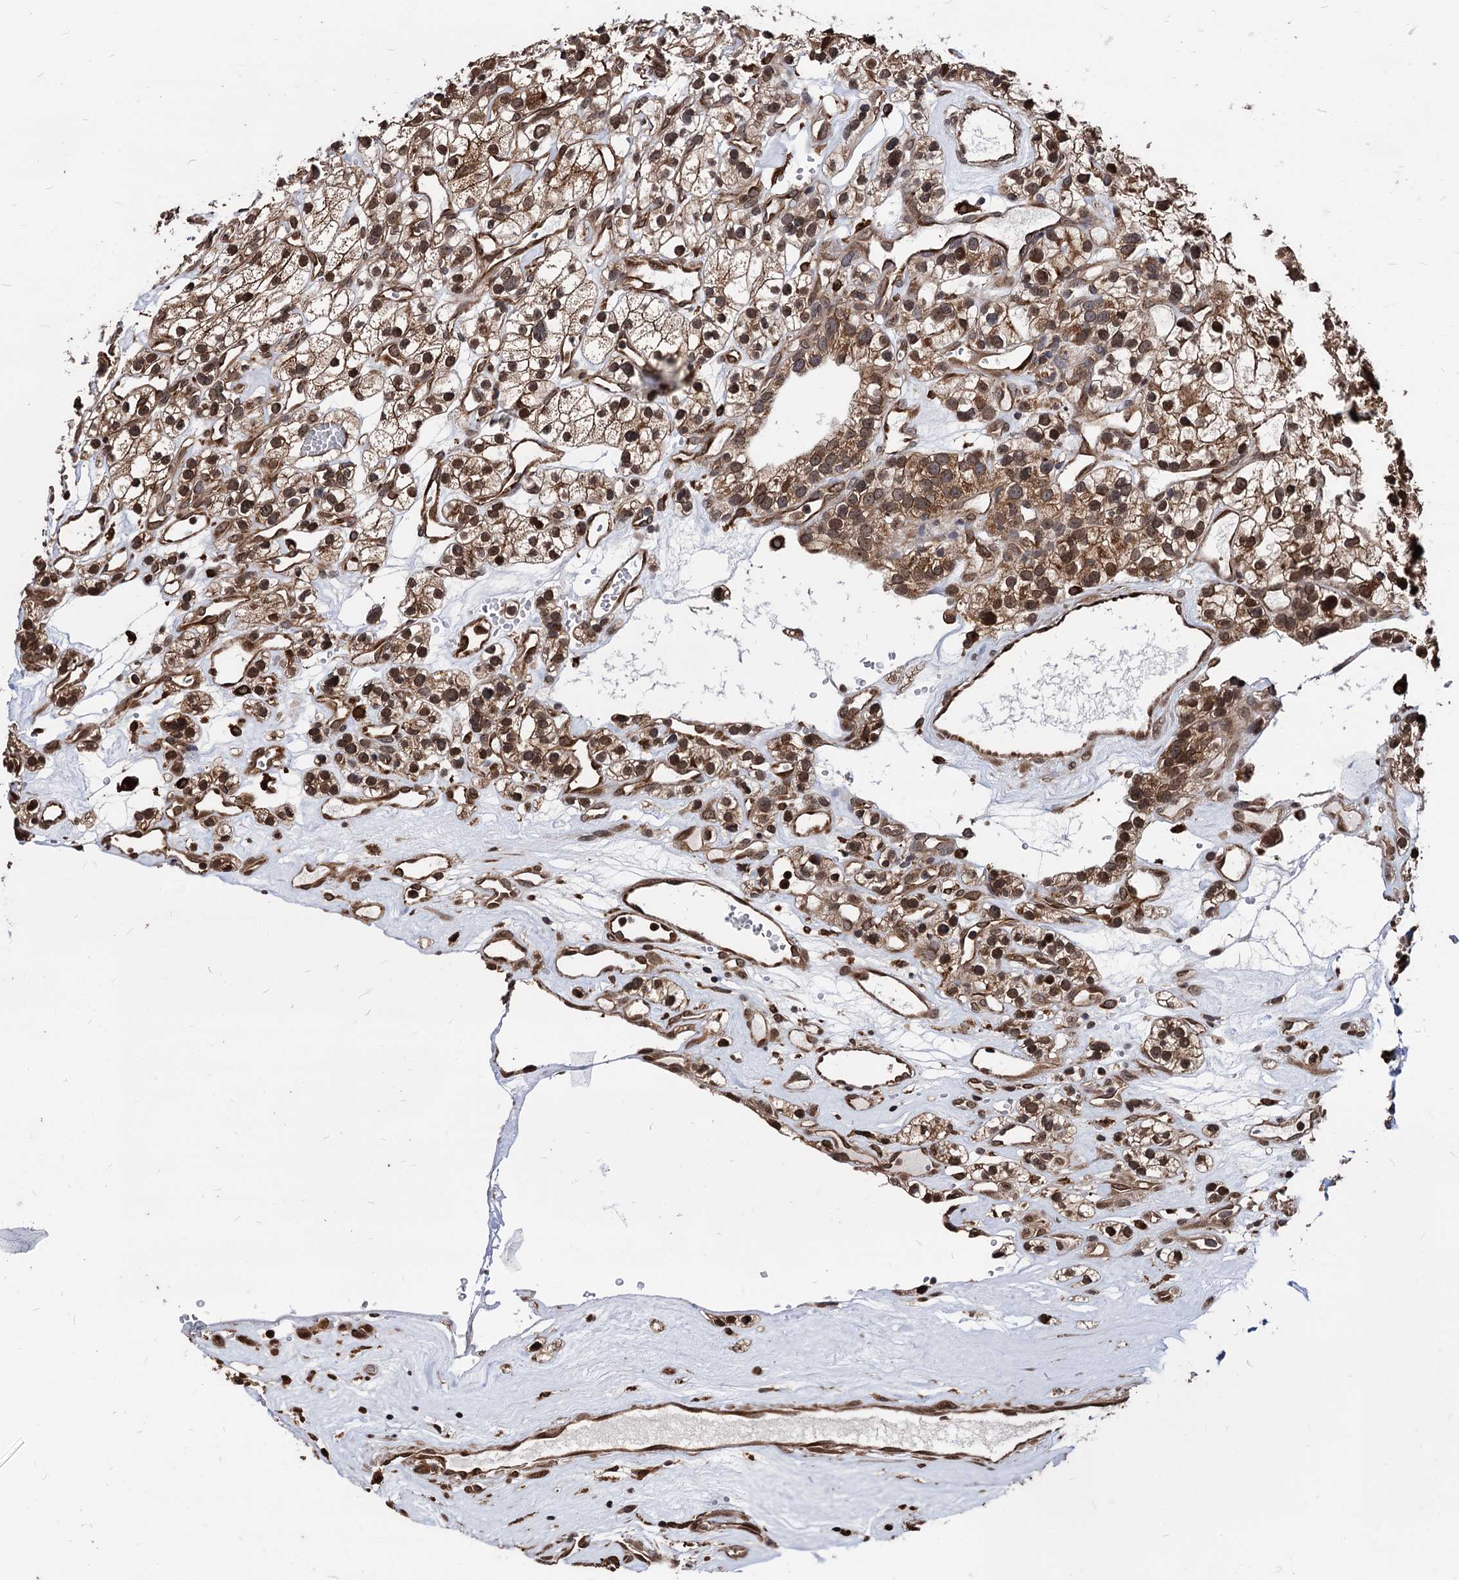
{"staining": {"intensity": "moderate", "quantity": ">75%", "location": "cytoplasmic/membranous,nuclear"}, "tissue": "renal cancer", "cell_type": "Tumor cells", "image_type": "cancer", "snomed": [{"axis": "morphology", "description": "Adenocarcinoma, NOS"}, {"axis": "topography", "description": "Kidney"}], "caption": "This micrograph exhibits immunohistochemistry staining of human renal adenocarcinoma, with medium moderate cytoplasmic/membranous and nuclear staining in about >75% of tumor cells.", "gene": "ANKRD12", "patient": {"sex": "female", "age": 57}}